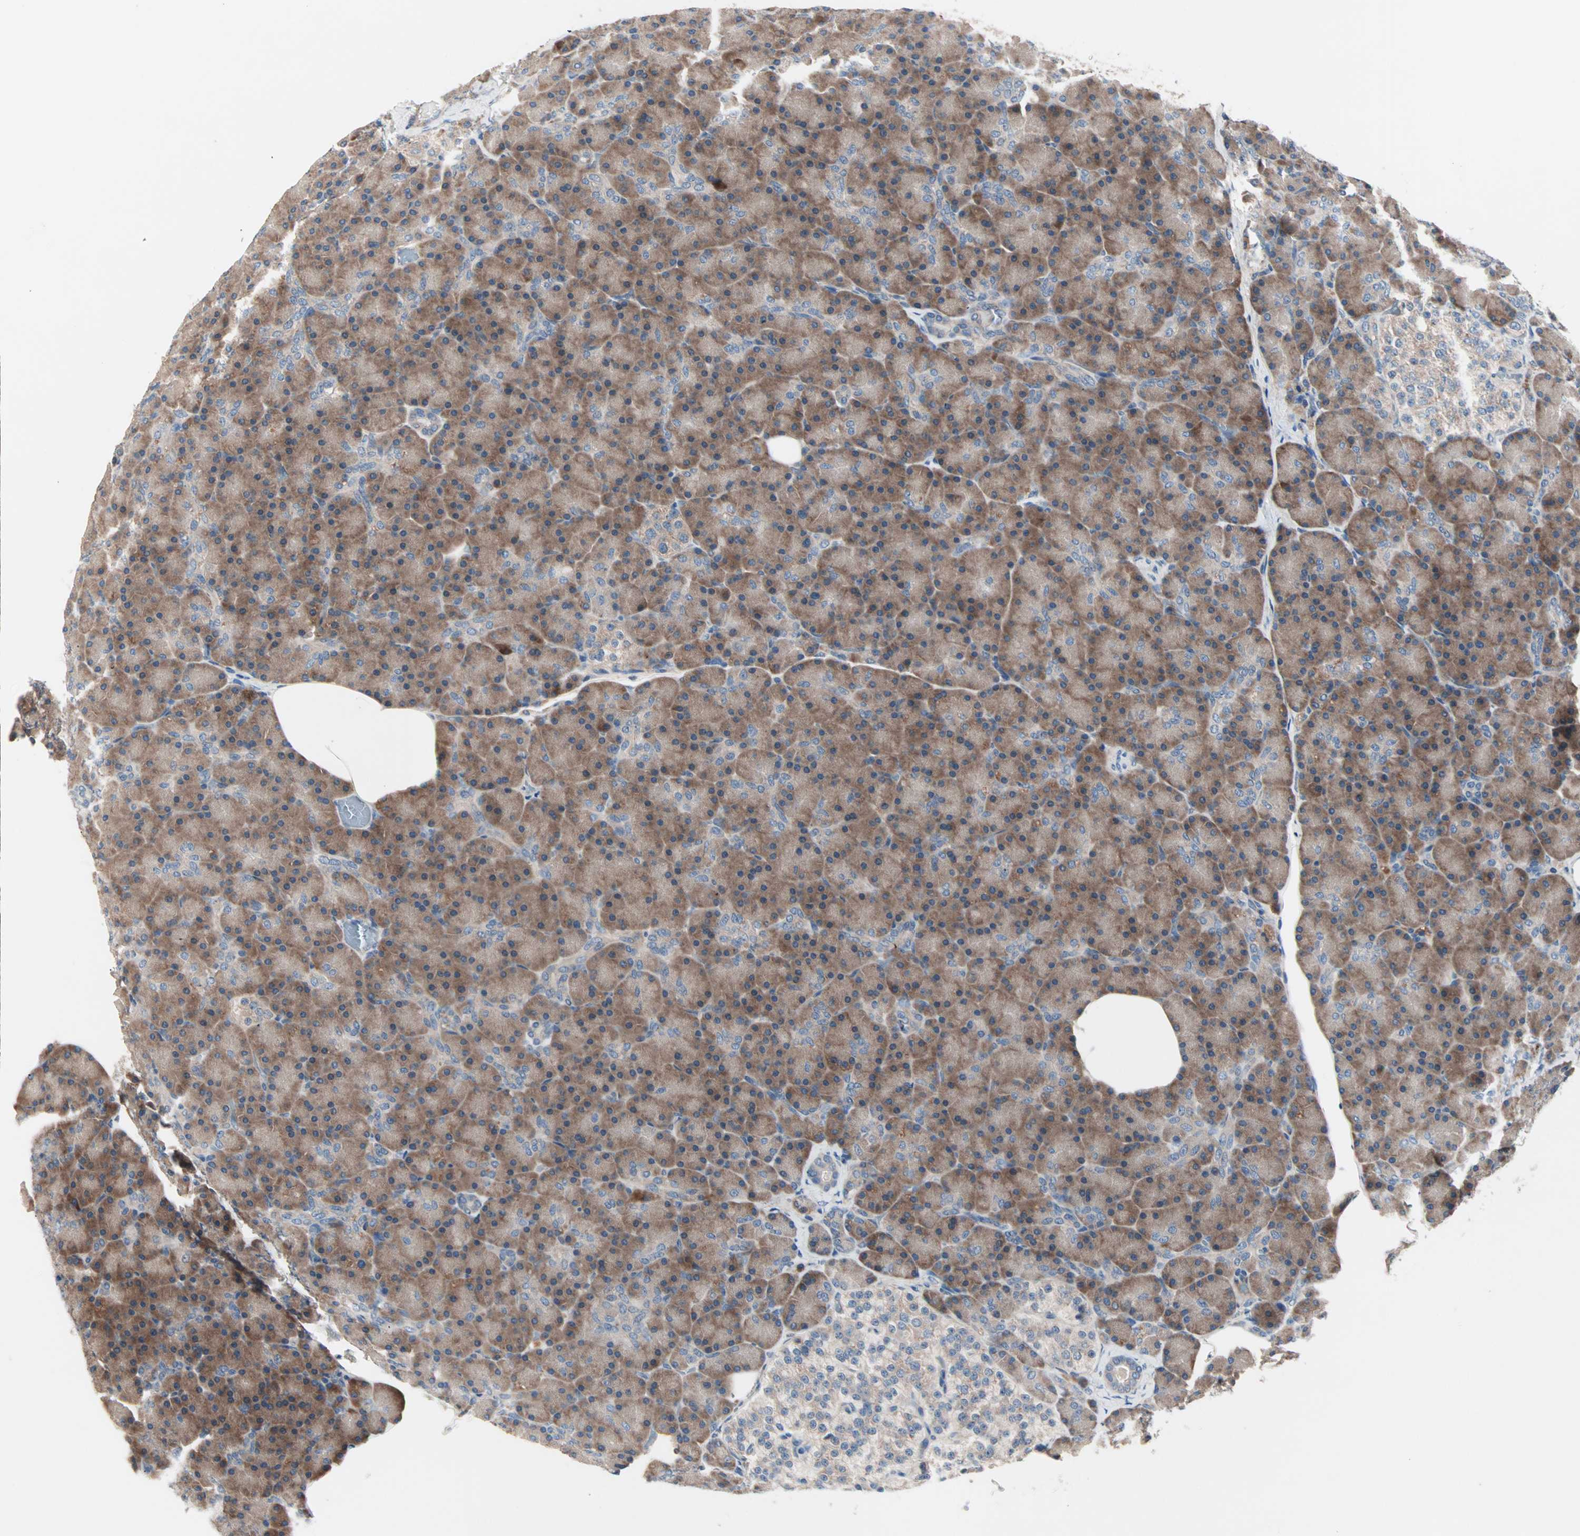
{"staining": {"intensity": "moderate", "quantity": ">75%", "location": "cytoplasmic/membranous"}, "tissue": "pancreas", "cell_type": "Exocrine glandular cells", "image_type": "normal", "snomed": [{"axis": "morphology", "description": "Normal tissue, NOS"}, {"axis": "topography", "description": "Pancreas"}], "caption": "About >75% of exocrine glandular cells in normal pancreas exhibit moderate cytoplasmic/membranous protein staining as visualized by brown immunohistochemical staining.", "gene": "CAD", "patient": {"sex": "female", "age": 43}}